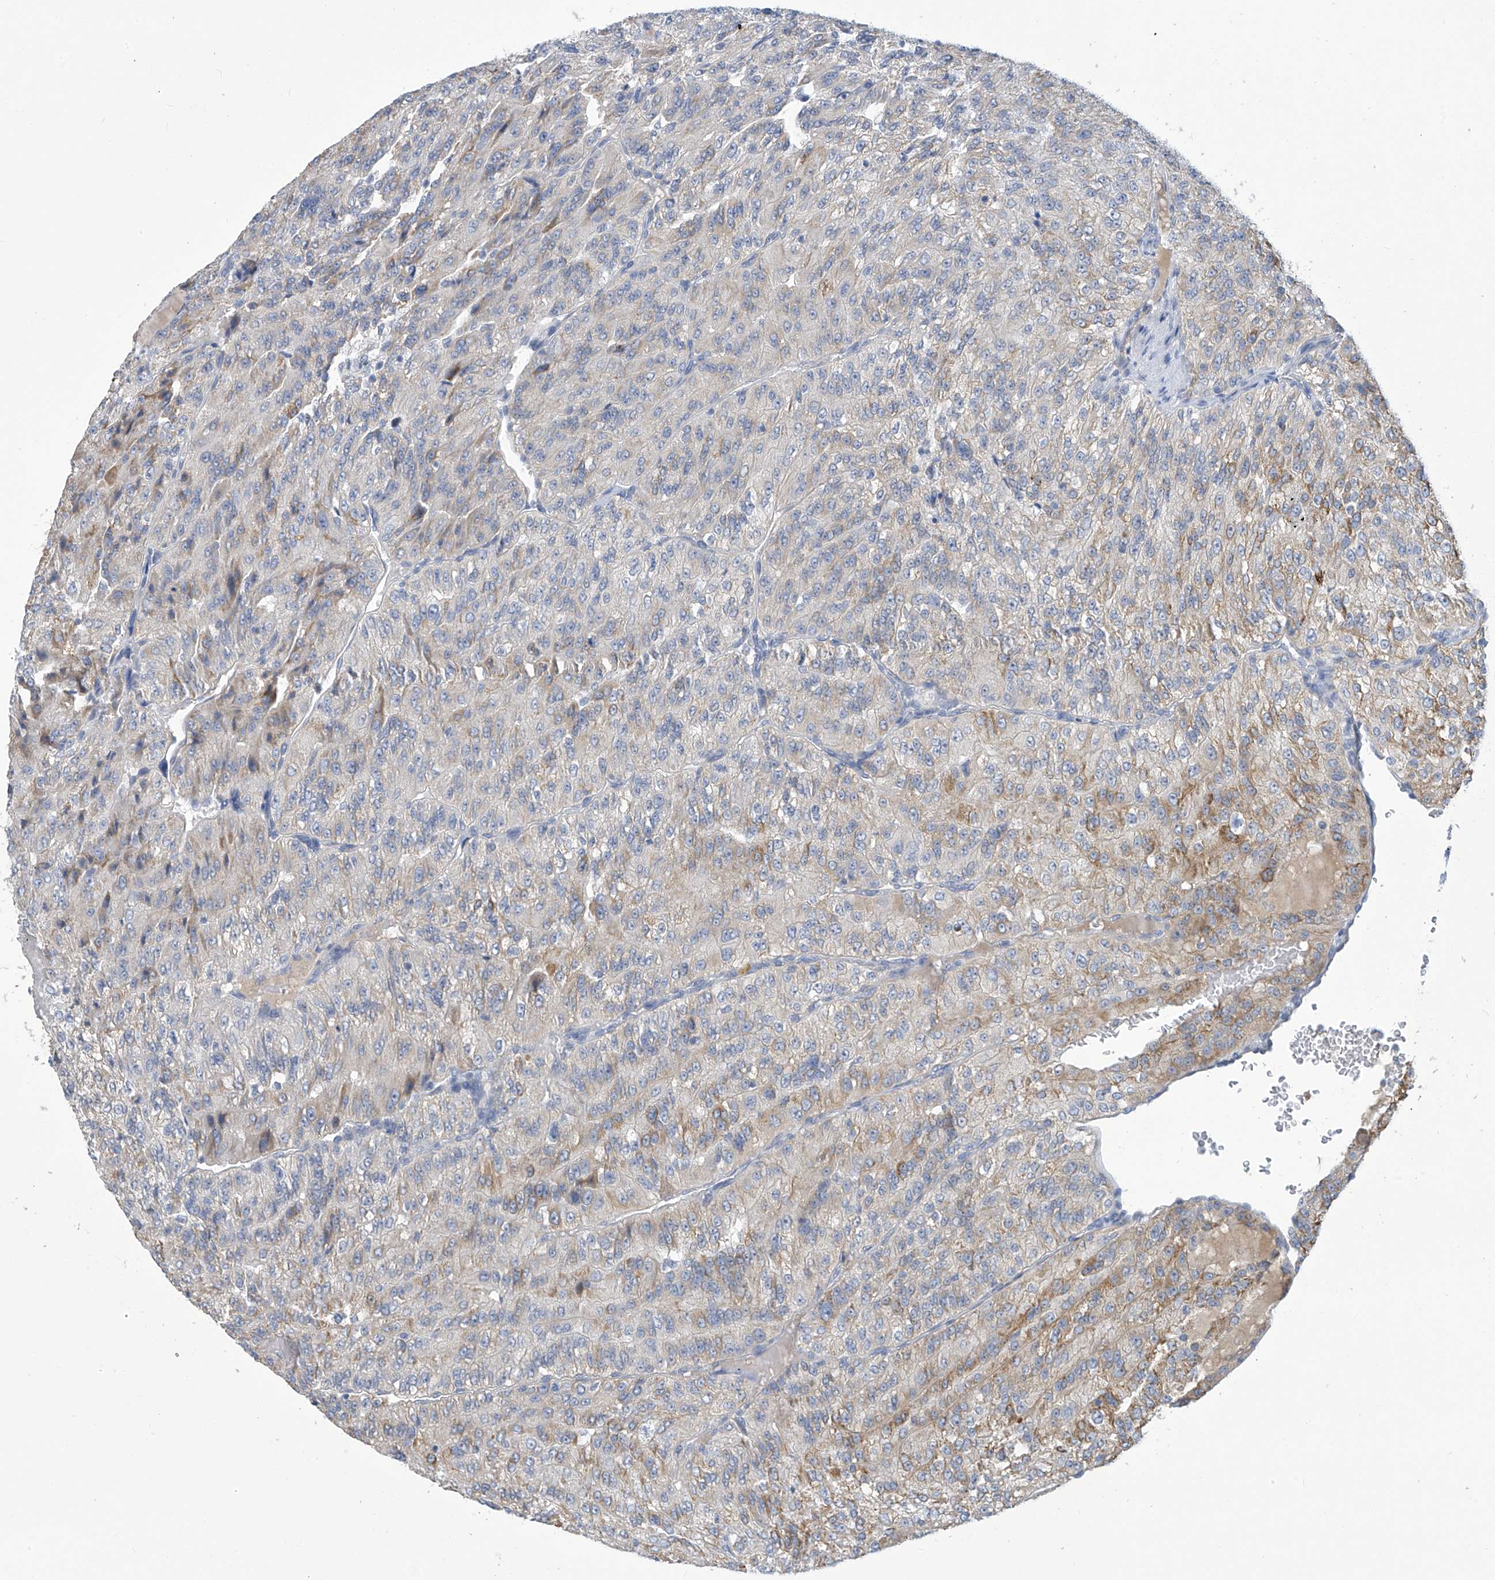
{"staining": {"intensity": "moderate", "quantity": "<25%", "location": "cytoplasmic/membranous"}, "tissue": "renal cancer", "cell_type": "Tumor cells", "image_type": "cancer", "snomed": [{"axis": "morphology", "description": "Adenocarcinoma, NOS"}, {"axis": "topography", "description": "Kidney"}], "caption": "Moderate cytoplasmic/membranous protein positivity is appreciated in approximately <25% of tumor cells in renal adenocarcinoma.", "gene": "IBA57", "patient": {"sex": "female", "age": 63}}